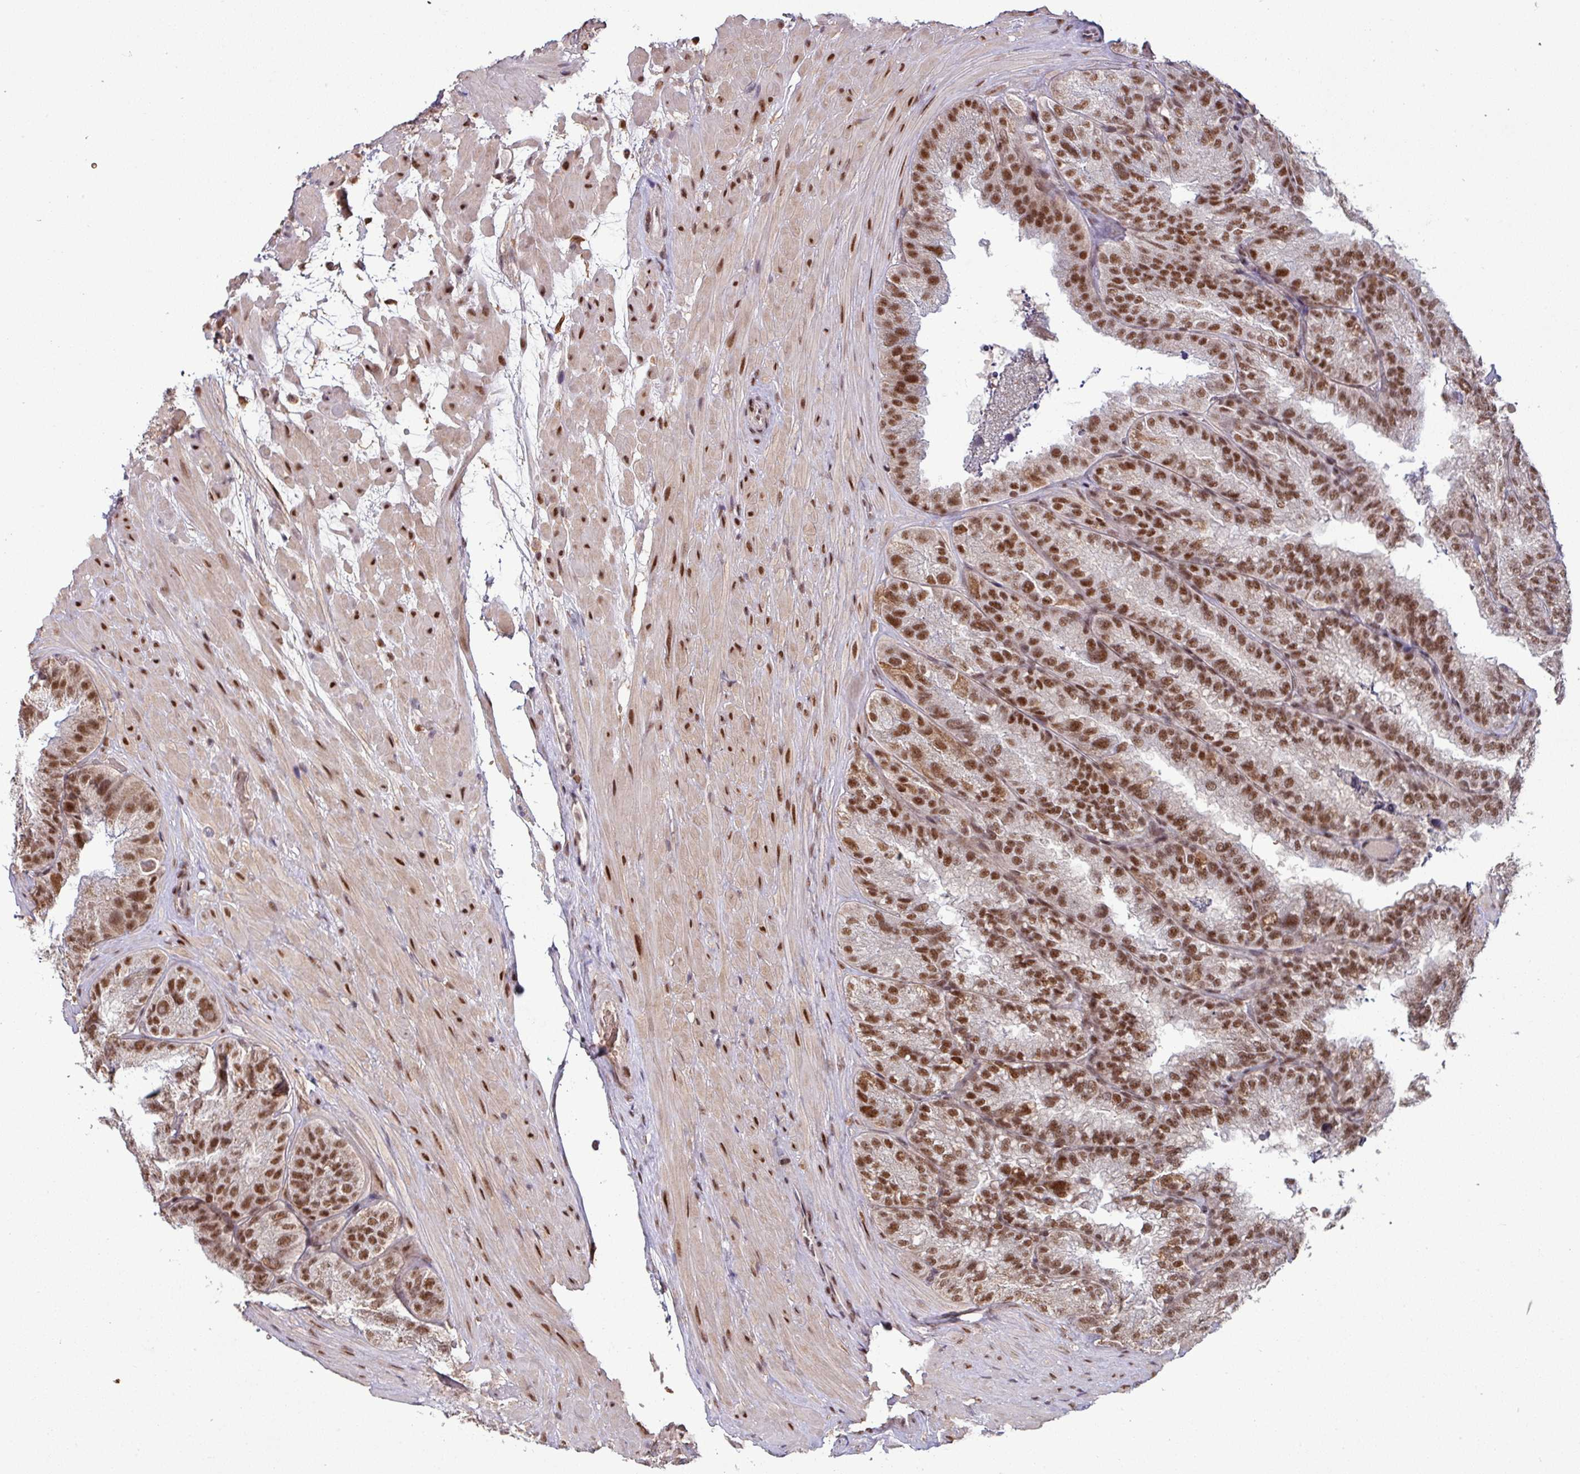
{"staining": {"intensity": "strong", "quantity": ">75%", "location": "nuclear"}, "tissue": "seminal vesicle", "cell_type": "Glandular cells", "image_type": "normal", "snomed": [{"axis": "morphology", "description": "Normal tissue, NOS"}, {"axis": "topography", "description": "Seminal veicle"}], "caption": "A histopathology image of human seminal vesicle stained for a protein shows strong nuclear brown staining in glandular cells. (DAB (3,3'-diaminobenzidine) IHC with brightfield microscopy, high magnification).", "gene": "PHF23", "patient": {"sex": "male", "age": 58}}